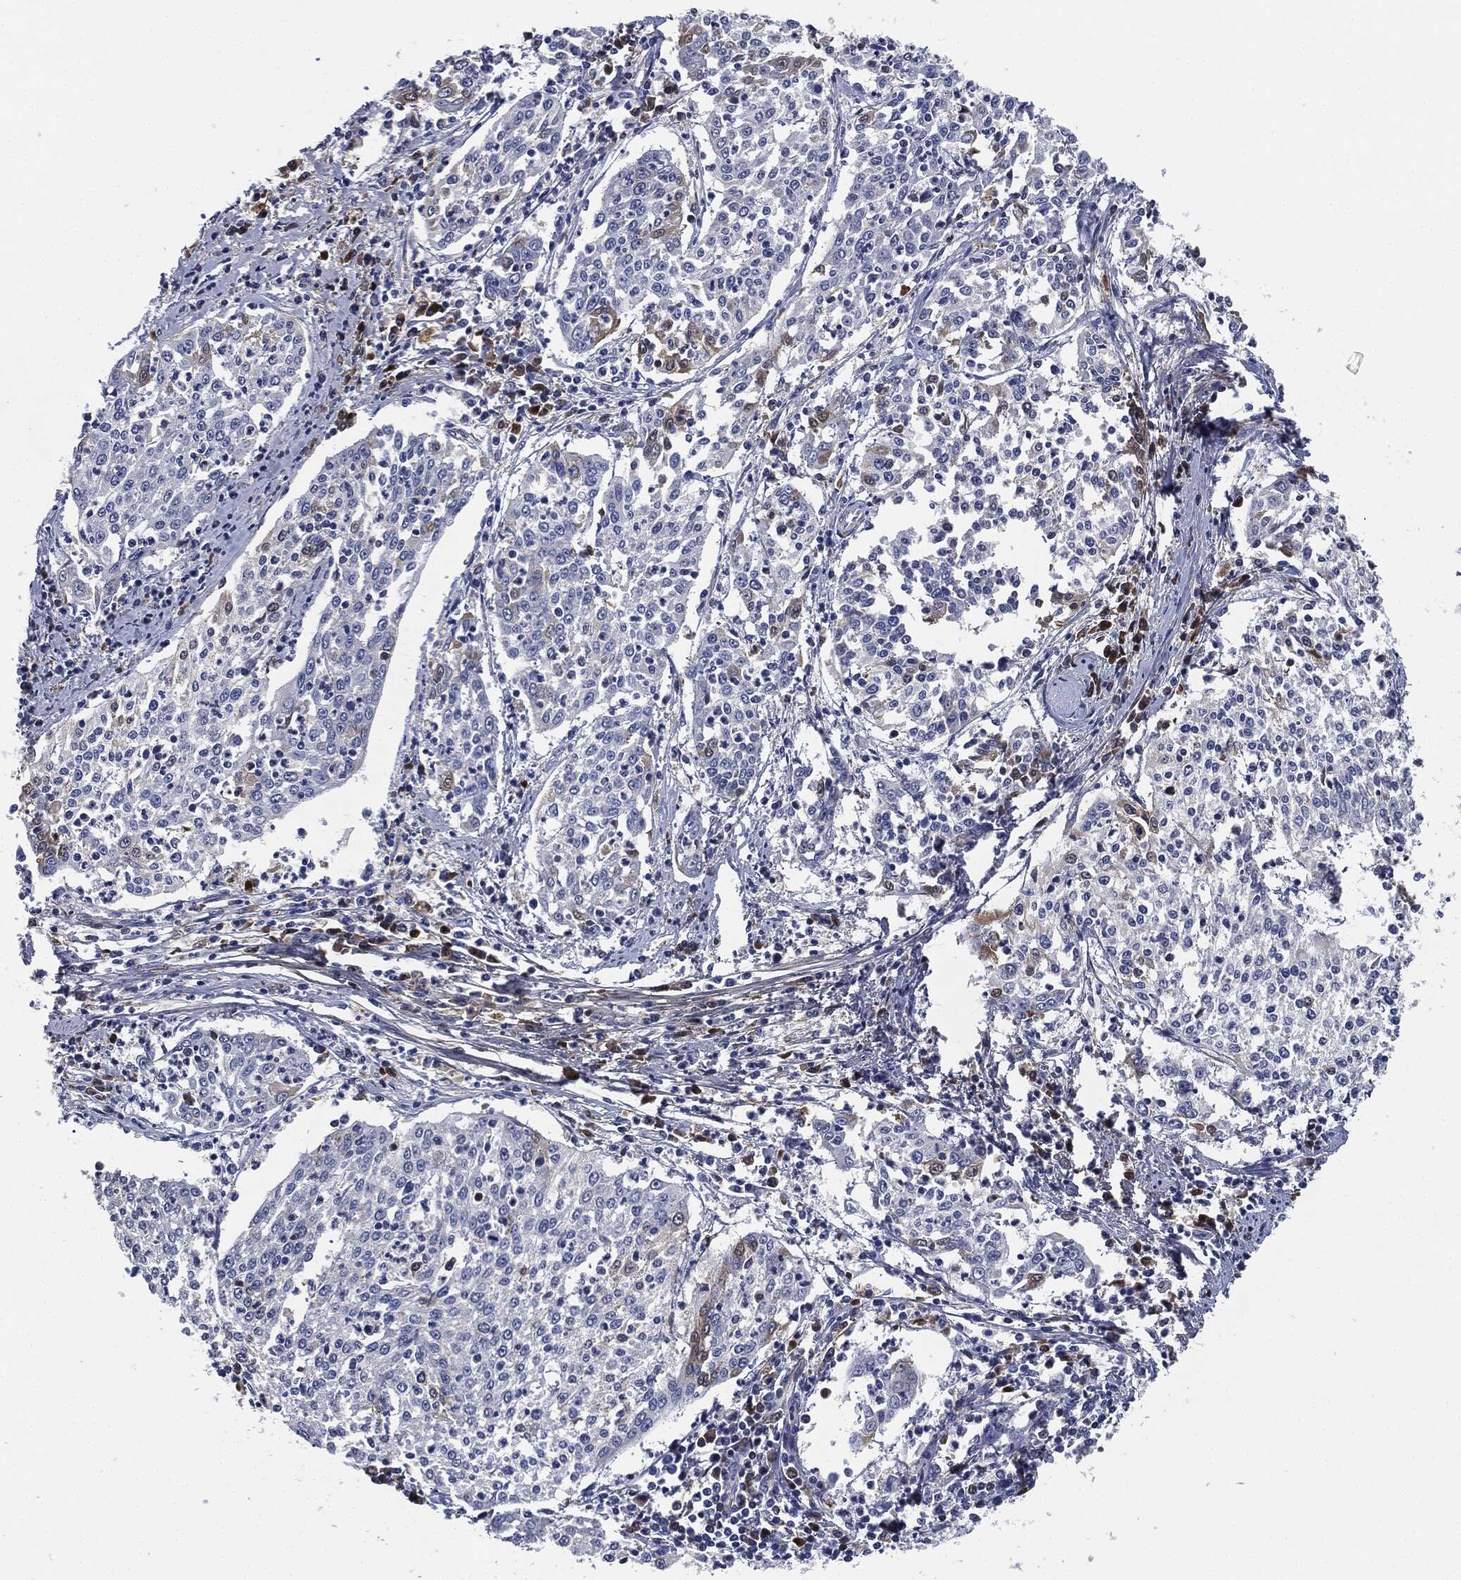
{"staining": {"intensity": "weak", "quantity": "<25%", "location": "cytoplasmic/membranous"}, "tissue": "cervical cancer", "cell_type": "Tumor cells", "image_type": "cancer", "snomed": [{"axis": "morphology", "description": "Squamous cell carcinoma, NOS"}, {"axis": "topography", "description": "Cervix"}], "caption": "DAB (3,3'-diaminobenzidine) immunohistochemical staining of cervical cancer (squamous cell carcinoma) reveals no significant expression in tumor cells.", "gene": "SIGLEC7", "patient": {"sex": "female", "age": 41}}